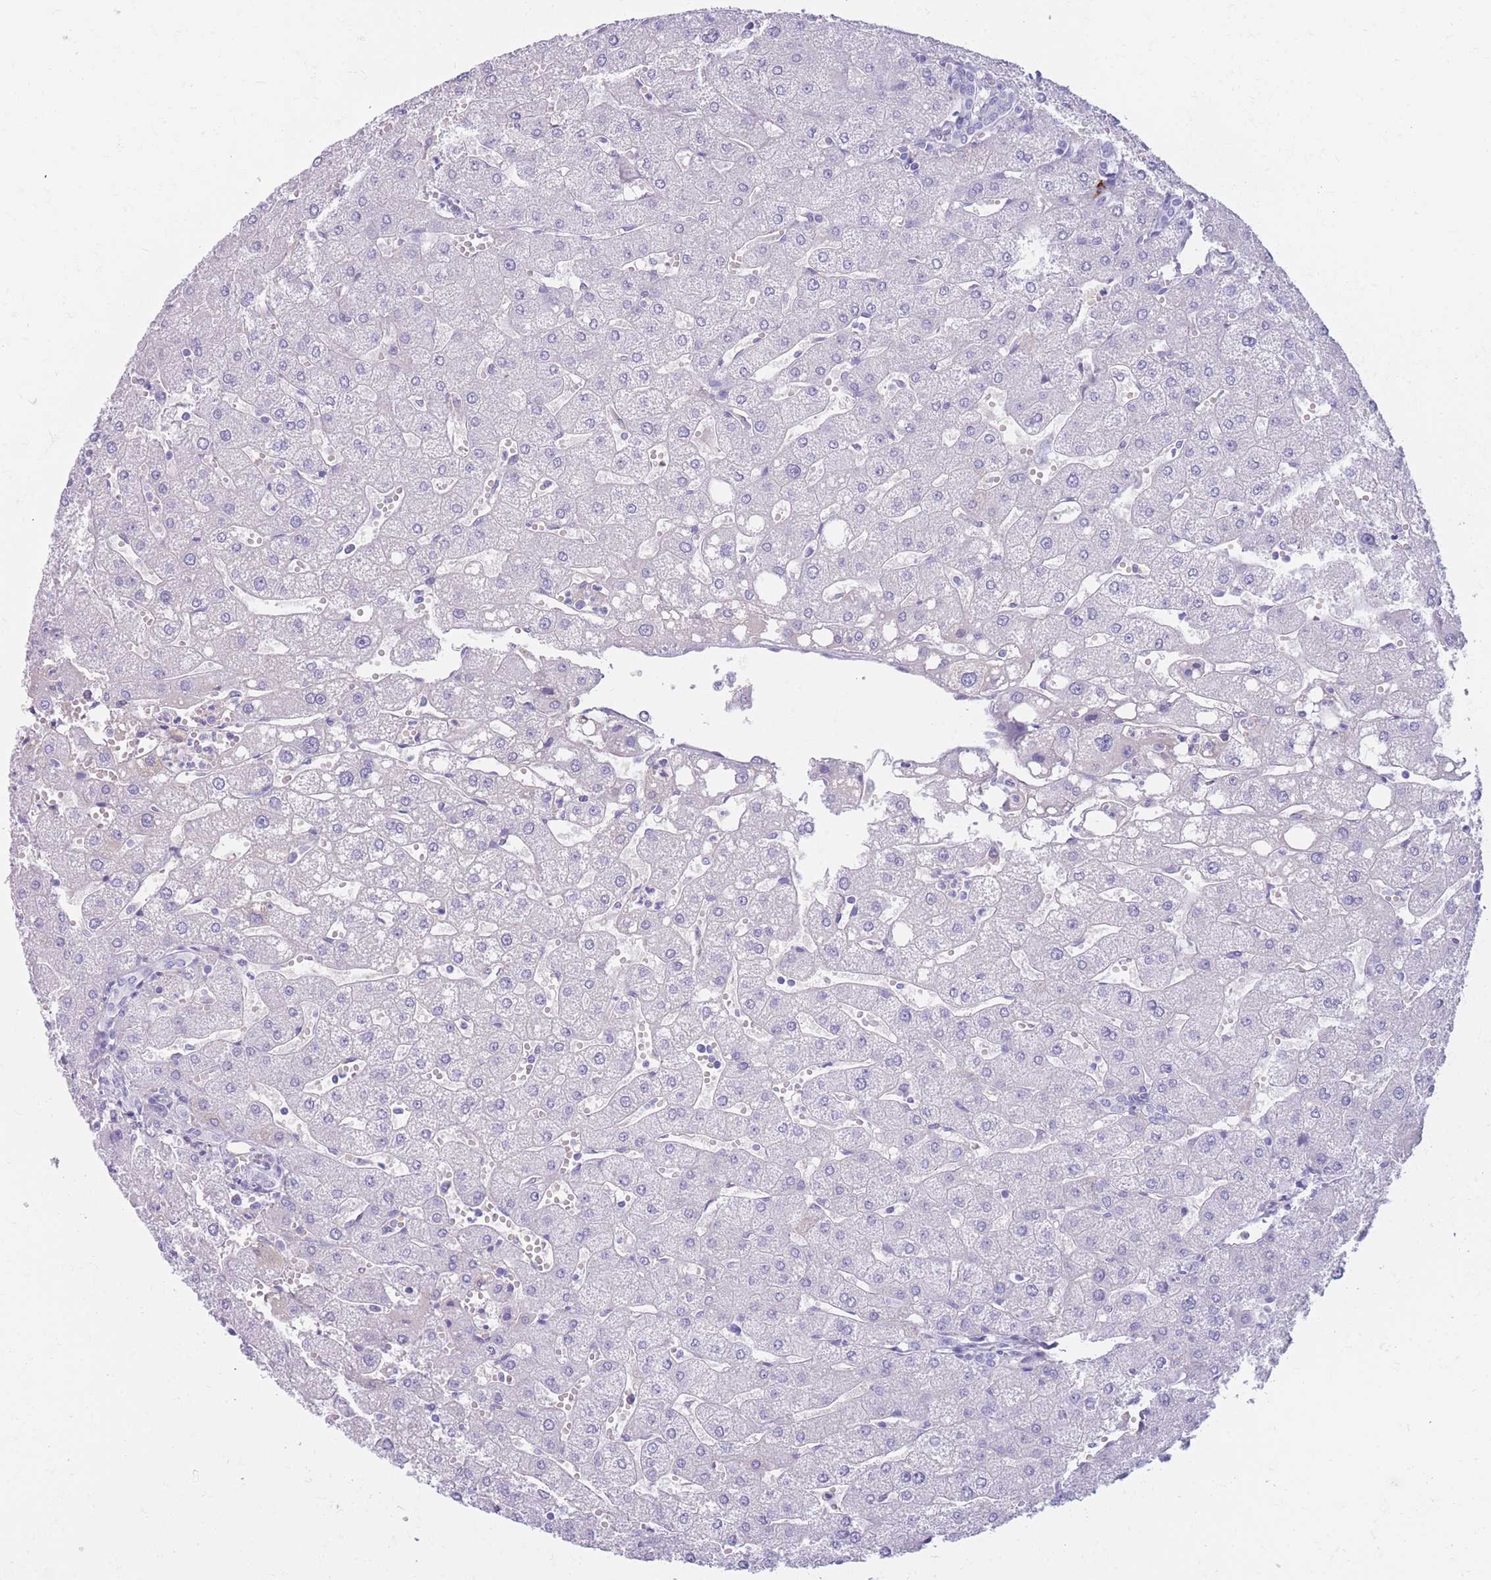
{"staining": {"intensity": "negative", "quantity": "none", "location": "none"}, "tissue": "liver", "cell_type": "Cholangiocytes", "image_type": "normal", "snomed": [{"axis": "morphology", "description": "Normal tissue, NOS"}, {"axis": "topography", "description": "Liver"}], "caption": "Immunohistochemistry (IHC) image of benign human liver stained for a protein (brown), which demonstrates no staining in cholangiocytes.", "gene": "TNFSF11", "patient": {"sex": "male", "age": 67}}